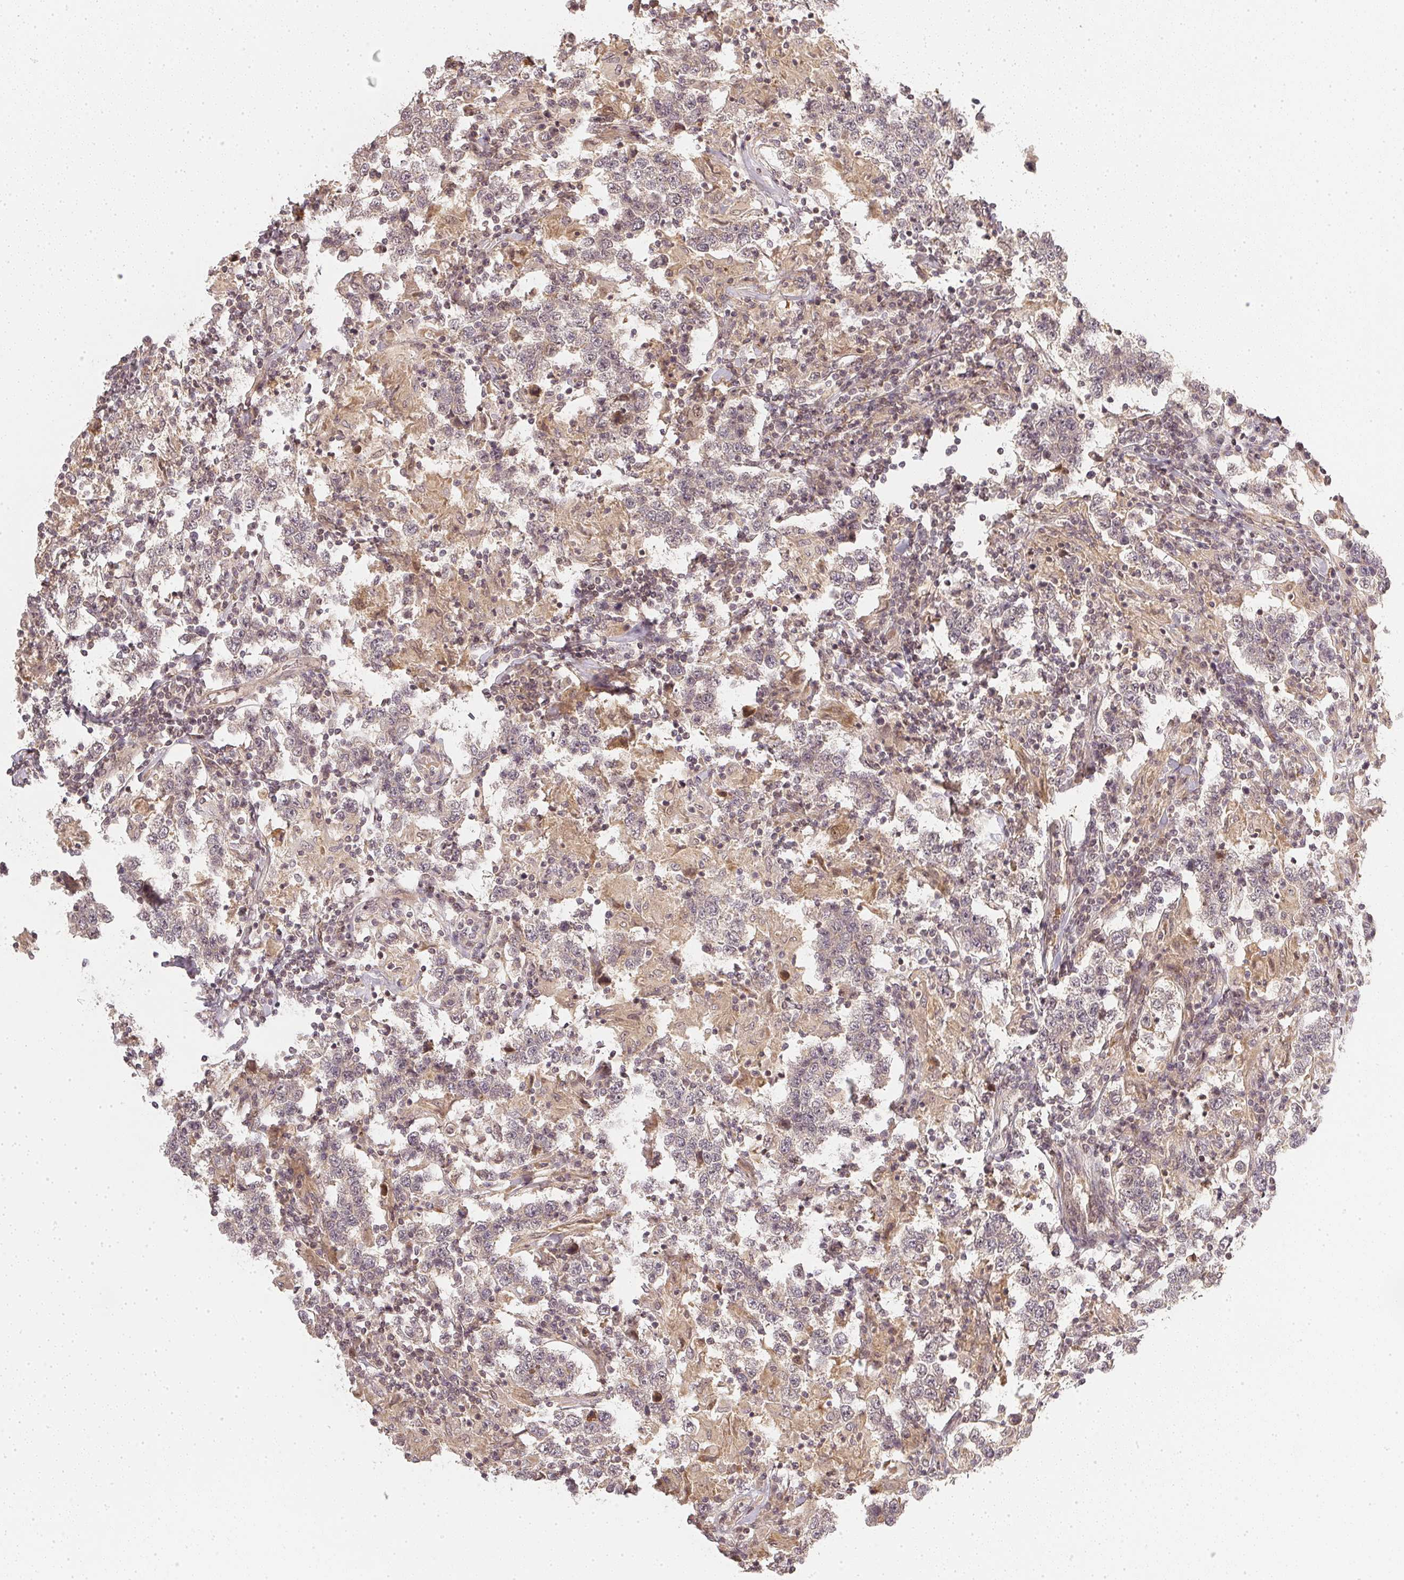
{"staining": {"intensity": "negative", "quantity": "none", "location": "none"}, "tissue": "testis cancer", "cell_type": "Tumor cells", "image_type": "cancer", "snomed": [{"axis": "morphology", "description": "Seminoma, NOS"}, {"axis": "morphology", "description": "Carcinoma, Embryonal, NOS"}, {"axis": "topography", "description": "Testis"}], "caption": "Immunohistochemical staining of testis cancer demonstrates no significant staining in tumor cells. (Stains: DAB immunohistochemistry (IHC) with hematoxylin counter stain, Microscopy: brightfield microscopy at high magnification).", "gene": "SERPINE1", "patient": {"sex": "male", "age": 41}}